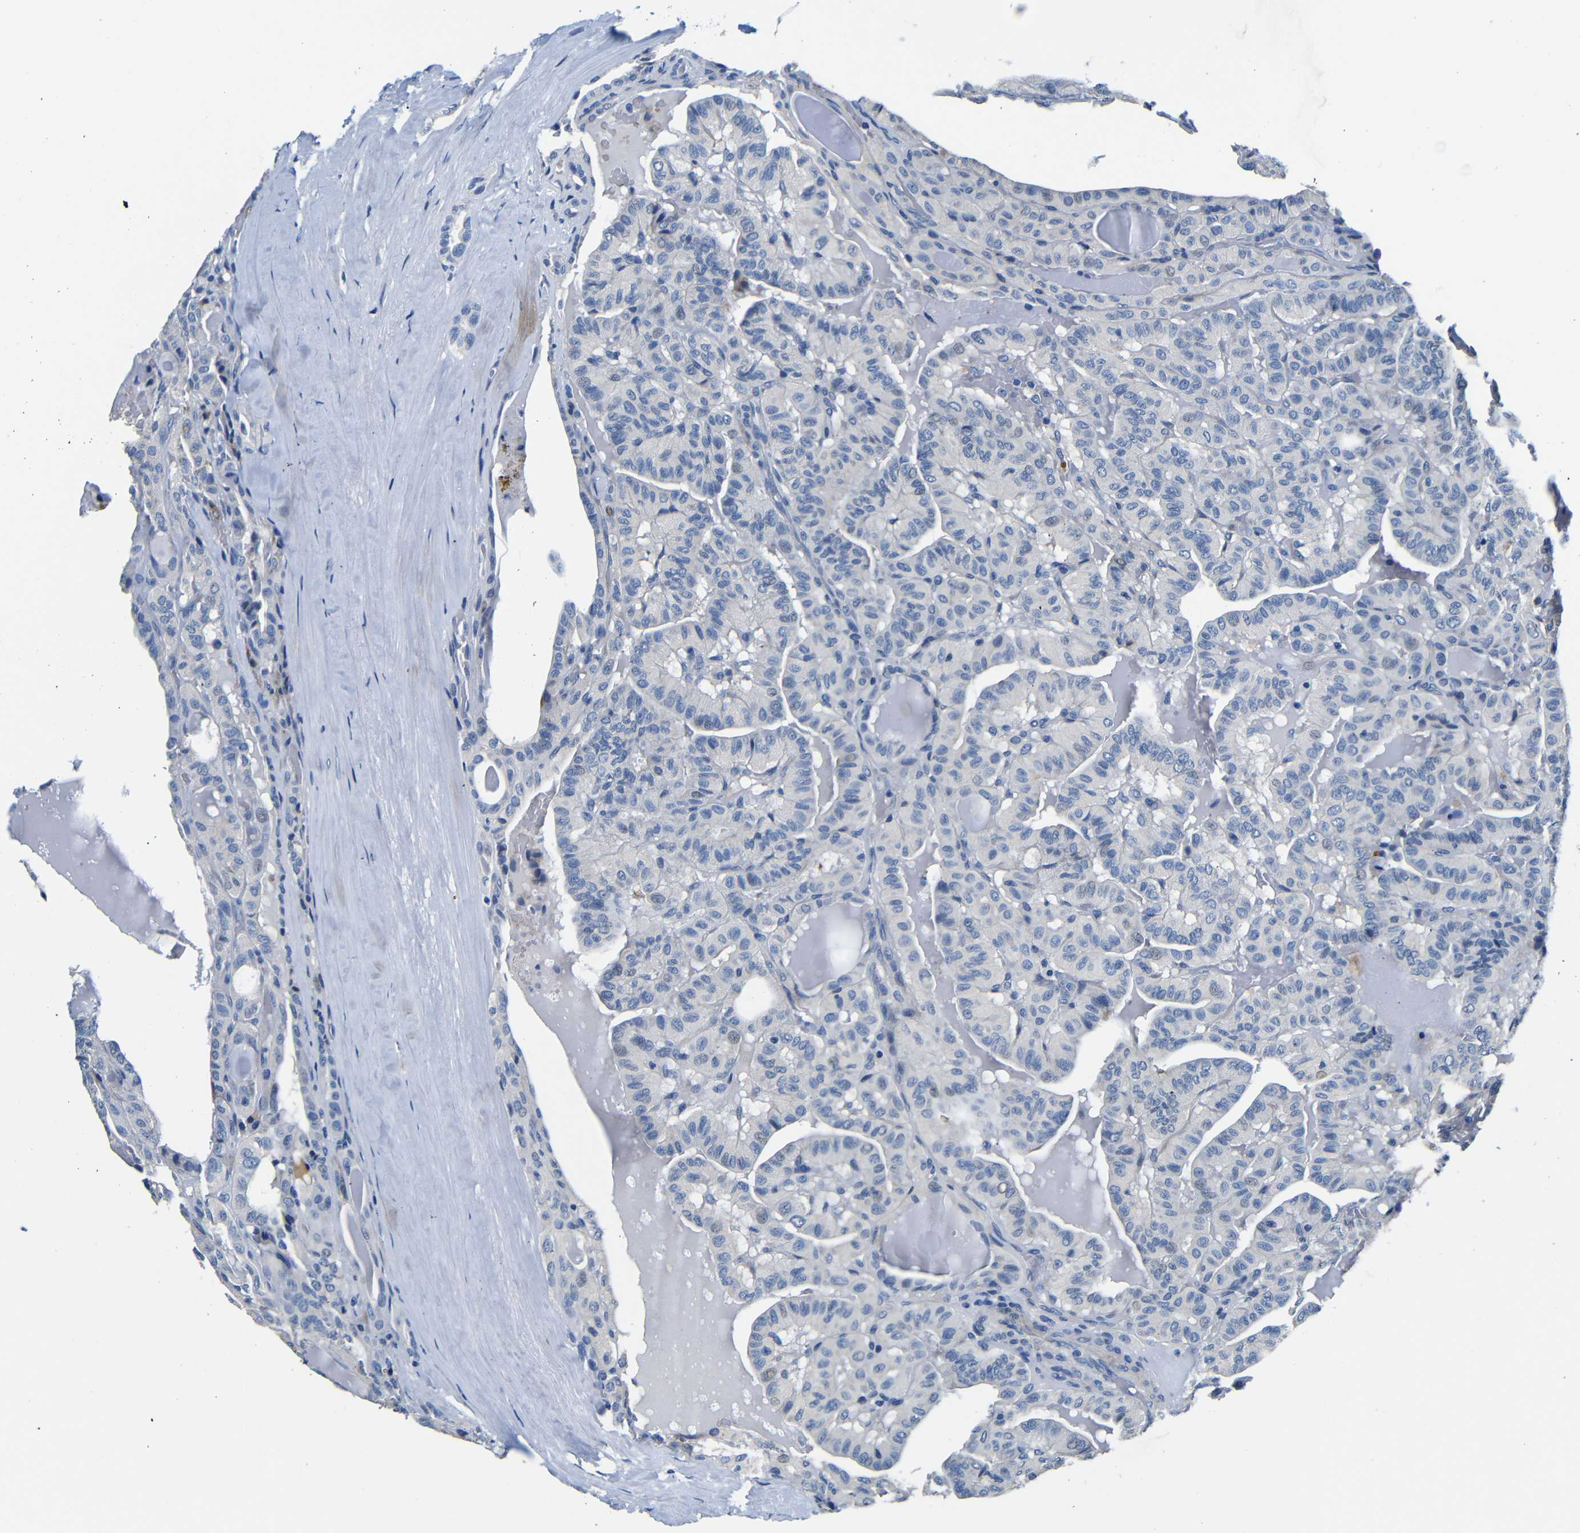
{"staining": {"intensity": "negative", "quantity": "none", "location": "none"}, "tissue": "head and neck cancer", "cell_type": "Tumor cells", "image_type": "cancer", "snomed": [{"axis": "morphology", "description": "Squamous cell carcinoma, NOS"}, {"axis": "topography", "description": "Oral tissue"}, {"axis": "topography", "description": "Head-Neck"}], "caption": "The micrograph exhibits no staining of tumor cells in head and neck cancer. Nuclei are stained in blue.", "gene": "TNFAIP1", "patient": {"sex": "female", "age": 50}}